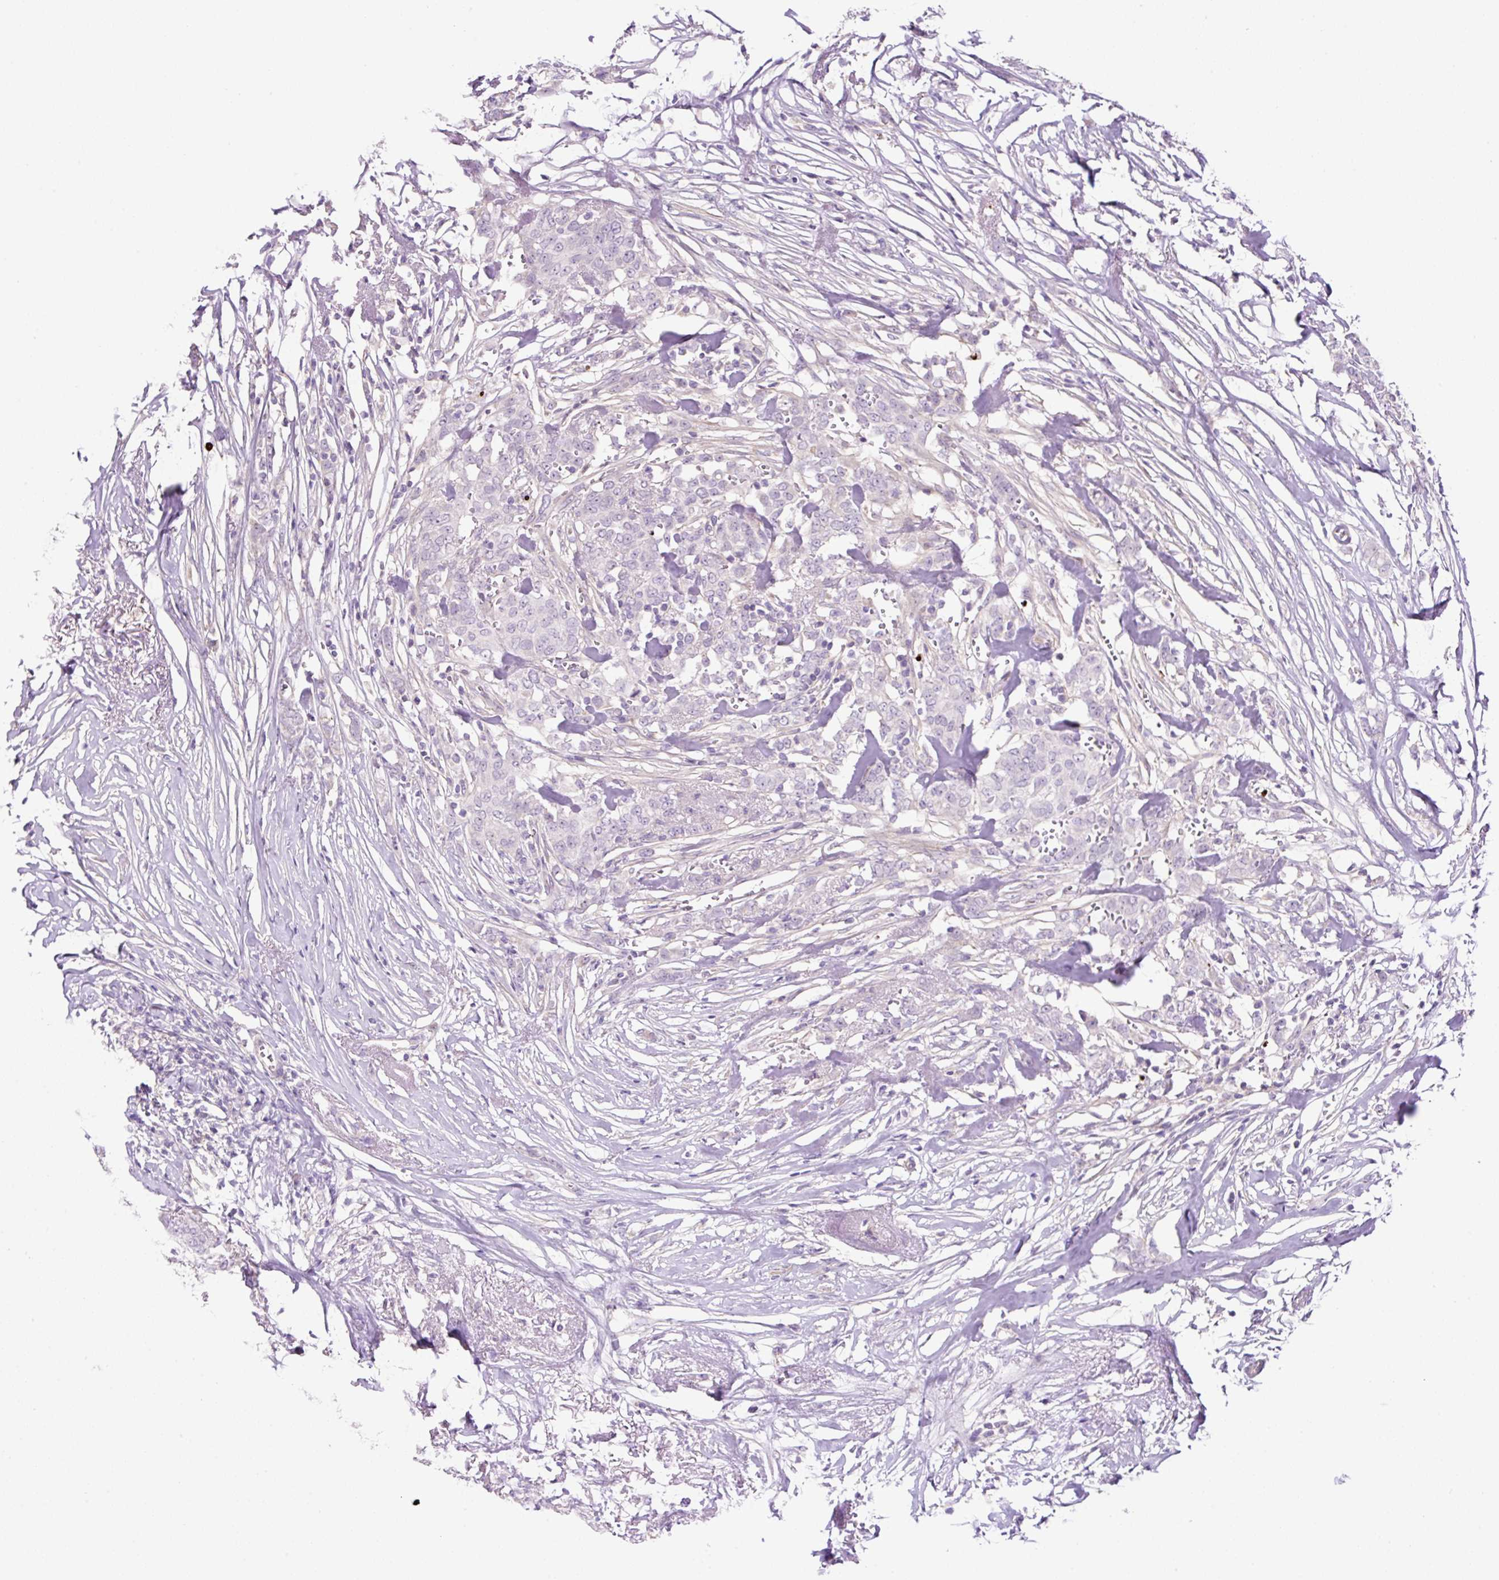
{"staining": {"intensity": "negative", "quantity": "none", "location": "none"}, "tissue": "breast cancer", "cell_type": "Tumor cells", "image_type": "cancer", "snomed": [{"axis": "morphology", "description": "Lobular carcinoma"}, {"axis": "topography", "description": "Breast"}], "caption": "Immunohistochemistry of human breast lobular carcinoma shows no staining in tumor cells.", "gene": "OGDHL", "patient": {"sex": "female", "age": 91}}